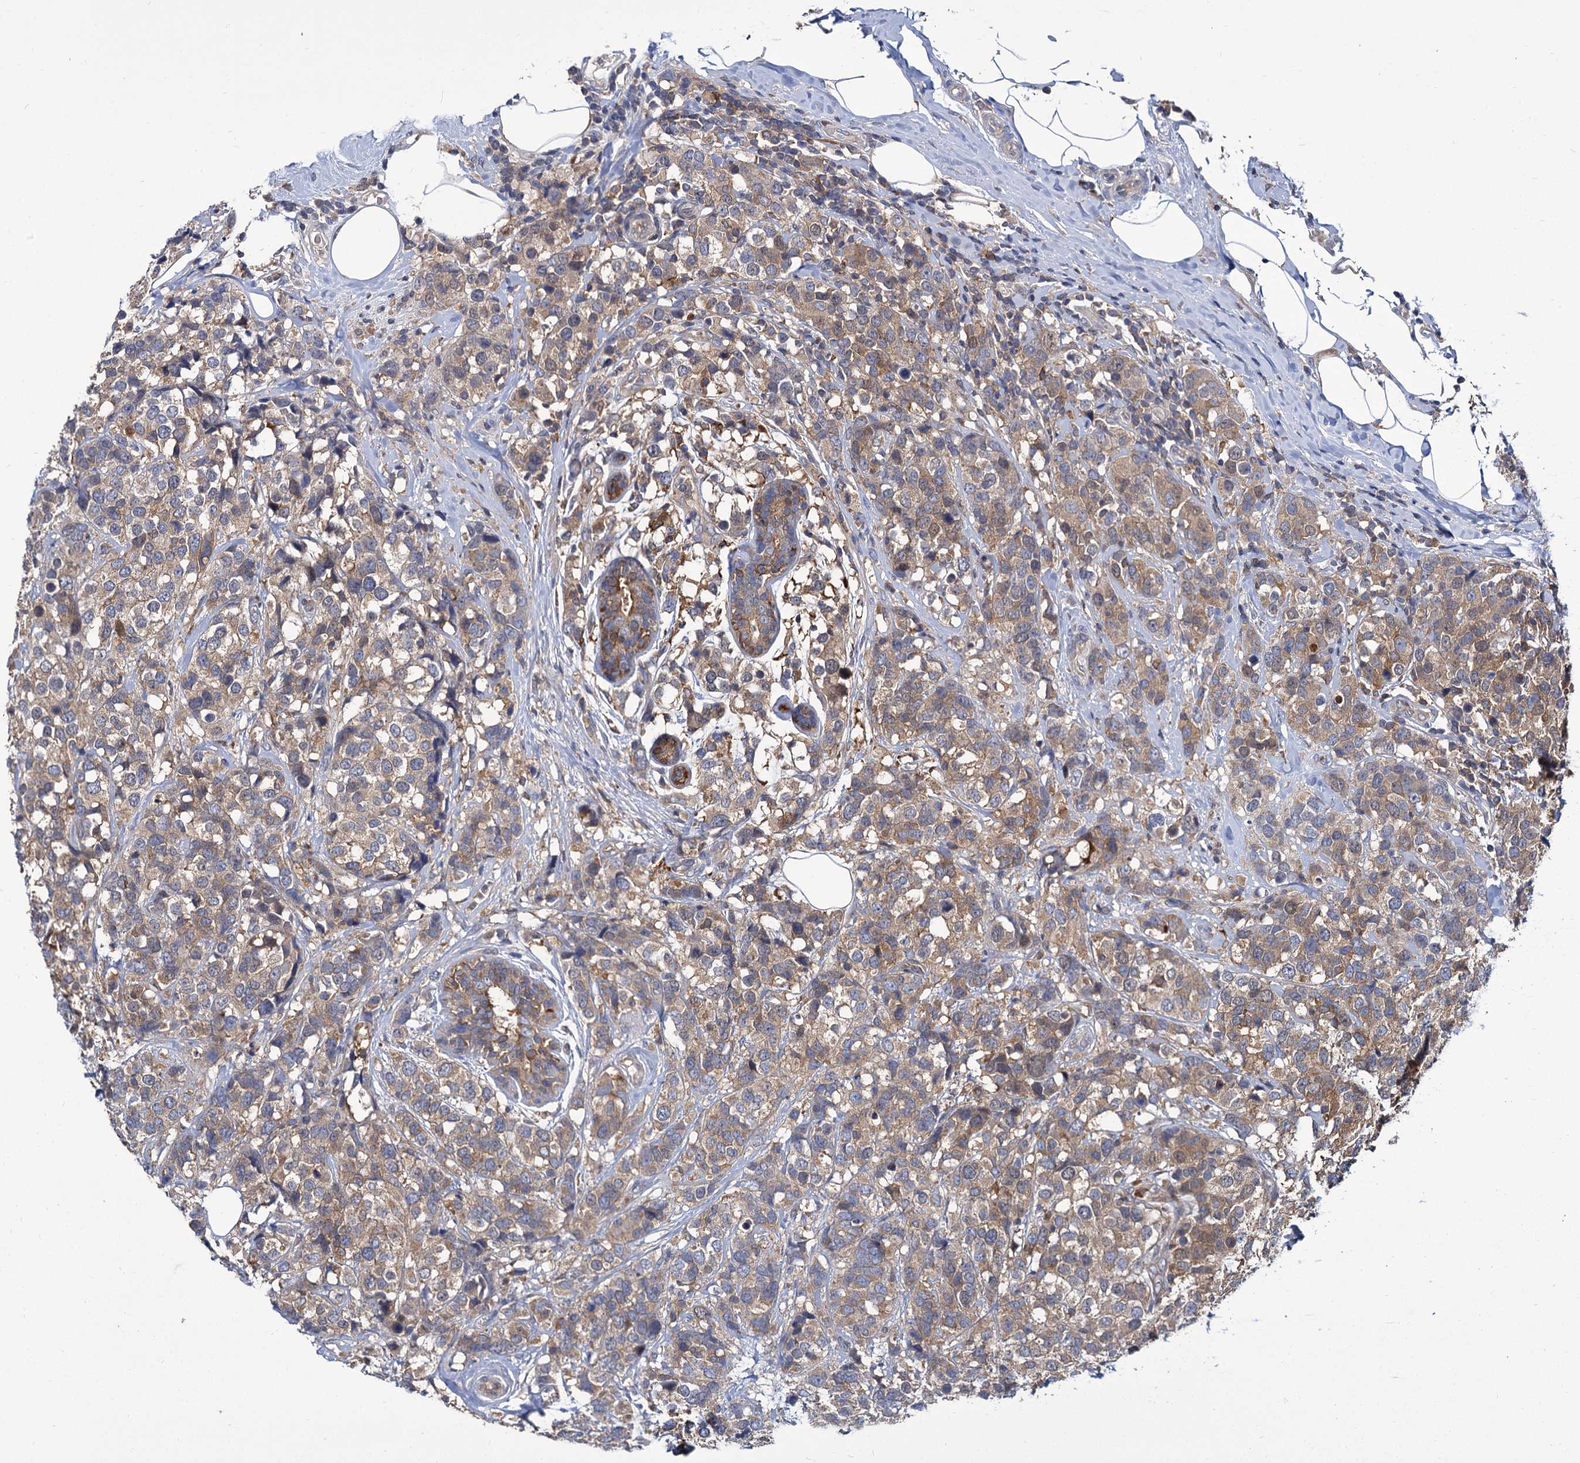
{"staining": {"intensity": "moderate", "quantity": ">75%", "location": "cytoplasmic/membranous"}, "tissue": "breast cancer", "cell_type": "Tumor cells", "image_type": "cancer", "snomed": [{"axis": "morphology", "description": "Lobular carcinoma"}, {"axis": "topography", "description": "Breast"}], "caption": "A micrograph of lobular carcinoma (breast) stained for a protein reveals moderate cytoplasmic/membranous brown staining in tumor cells.", "gene": "GCLC", "patient": {"sex": "female", "age": 59}}